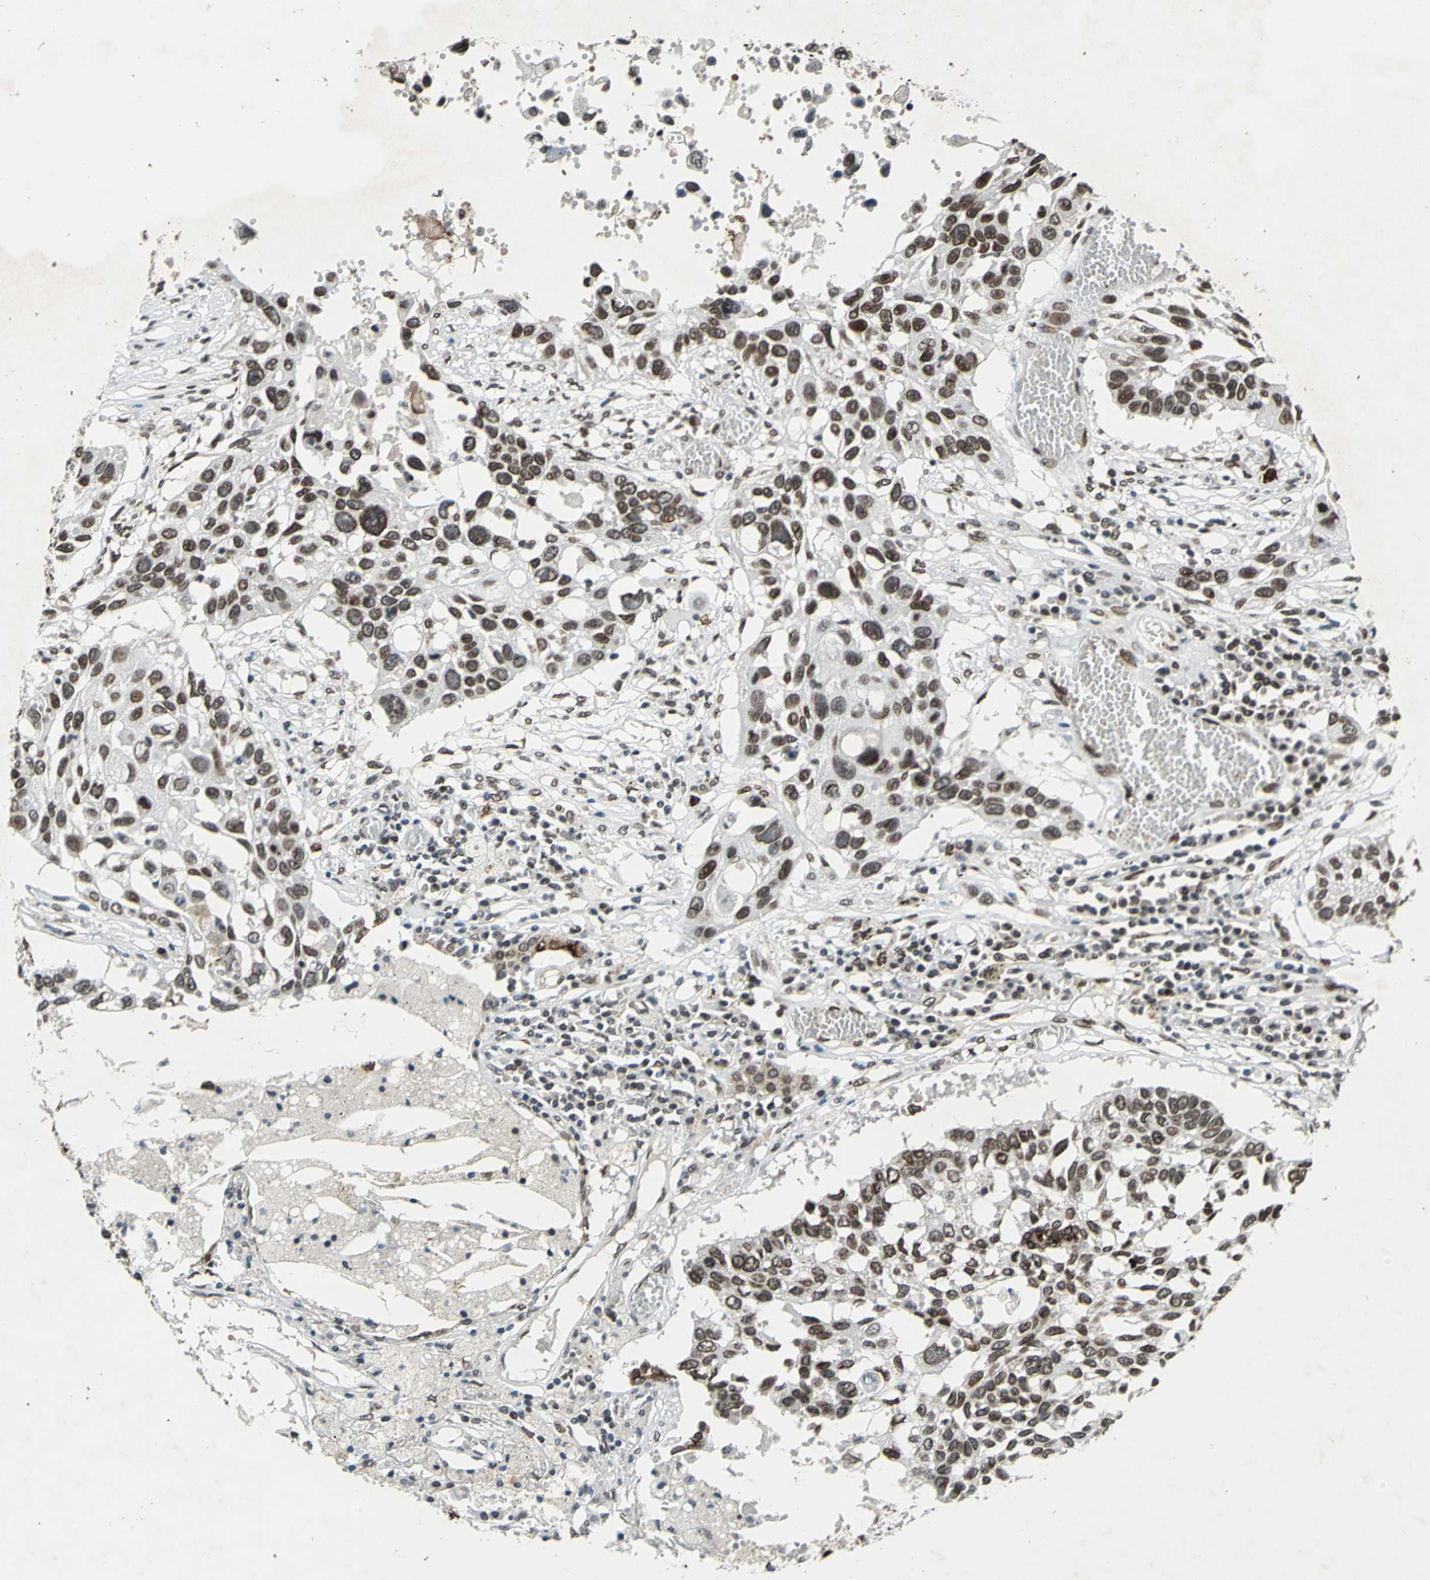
{"staining": {"intensity": "strong", "quantity": ">75%", "location": "cytoplasmic/membranous,nuclear"}, "tissue": "lung cancer", "cell_type": "Tumor cells", "image_type": "cancer", "snomed": [{"axis": "morphology", "description": "Squamous cell carcinoma, NOS"}, {"axis": "topography", "description": "Lung"}], "caption": "An image showing strong cytoplasmic/membranous and nuclear expression in about >75% of tumor cells in squamous cell carcinoma (lung), as visualized by brown immunohistochemical staining.", "gene": "ISY1", "patient": {"sex": "male", "age": 71}}